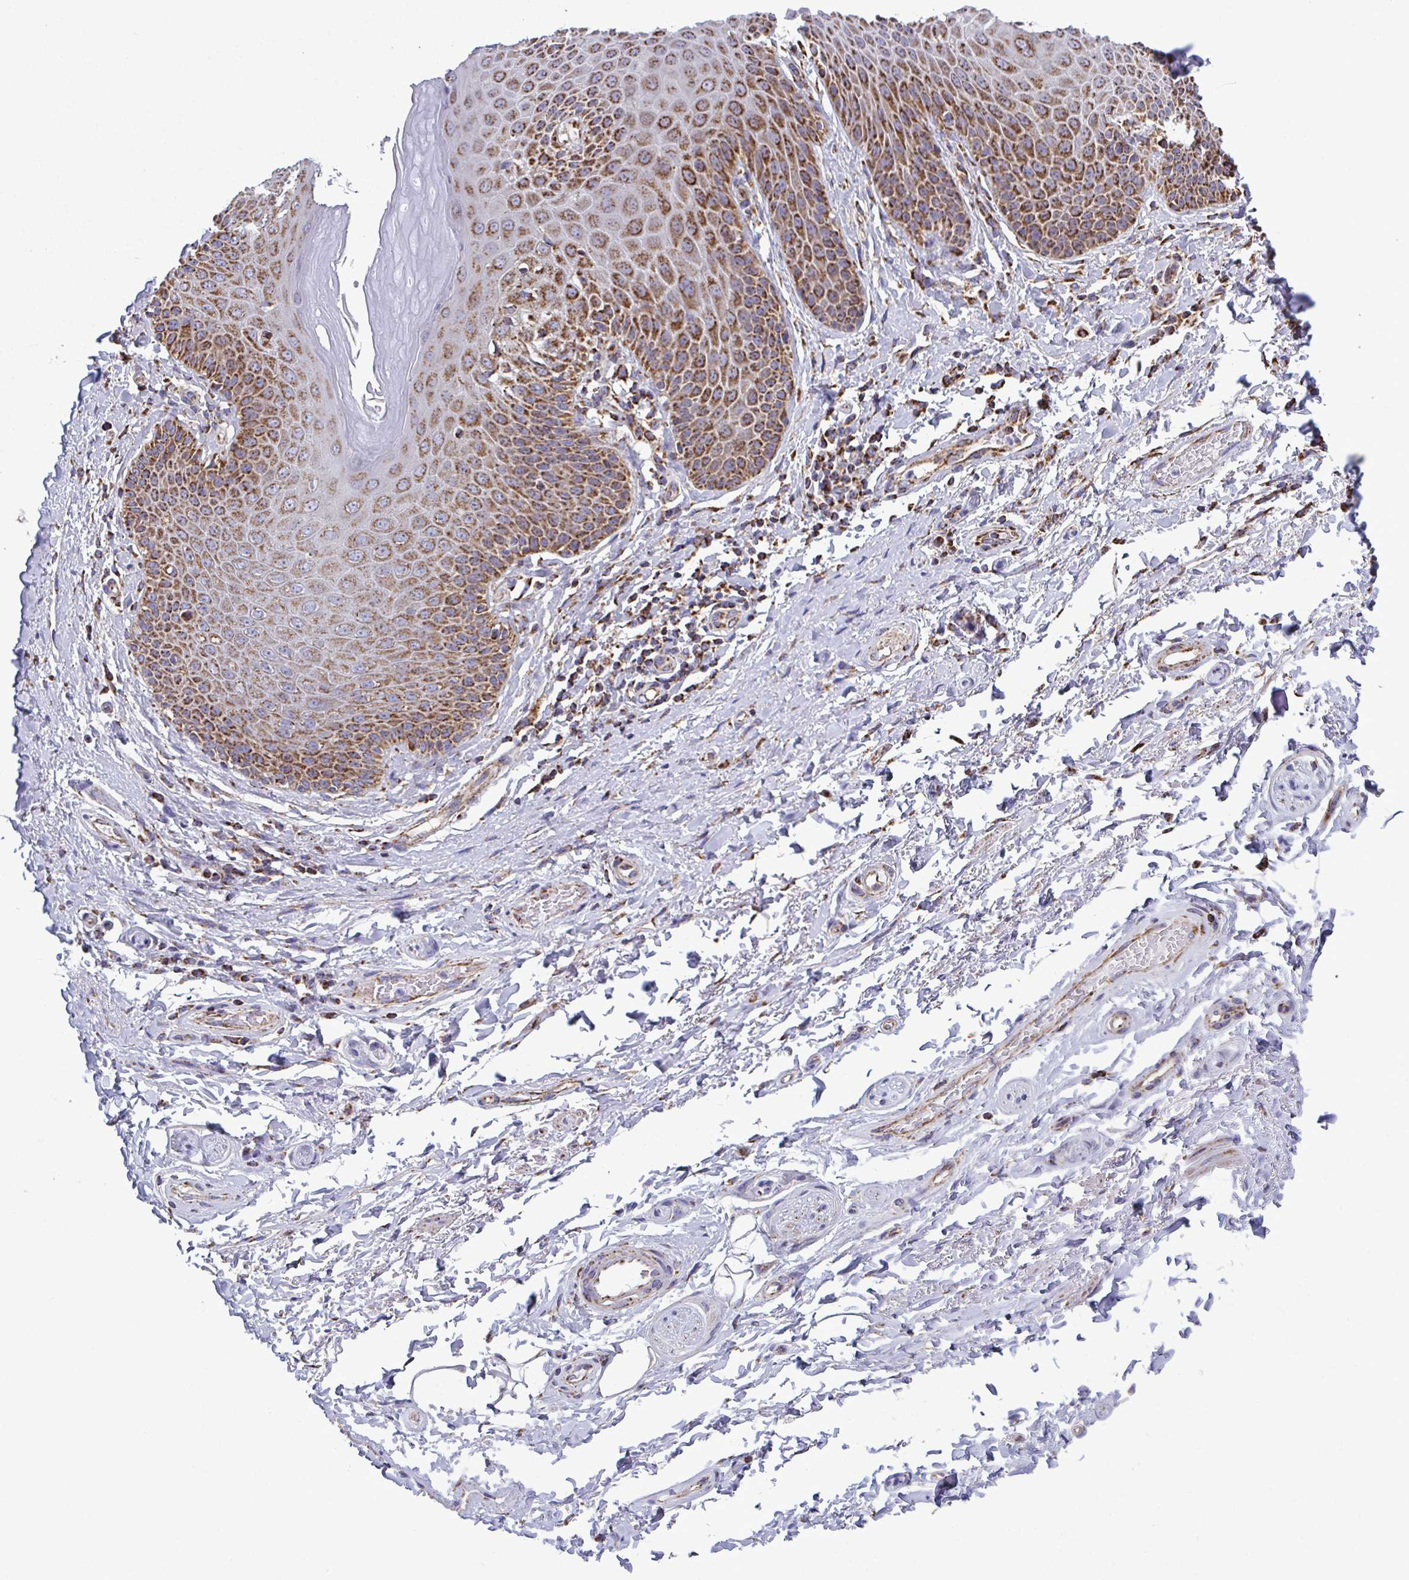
{"staining": {"intensity": "negative", "quantity": "none", "location": "none"}, "tissue": "adipose tissue", "cell_type": "Adipocytes", "image_type": "normal", "snomed": [{"axis": "morphology", "description": "Normal tissue, NOS"}, {"axis": "topography", "description": "Peripheral nerve tissue"}], "caption": "This histopathology image is of normal adipose tissue stained with immunohistochemistry (IHC) to label a protein in brown with the nuclei are counter-stained blue. There is no staining in adipocytes.", "gene": "CSDE1", "patient": {"sex": "male", "age": 51}}